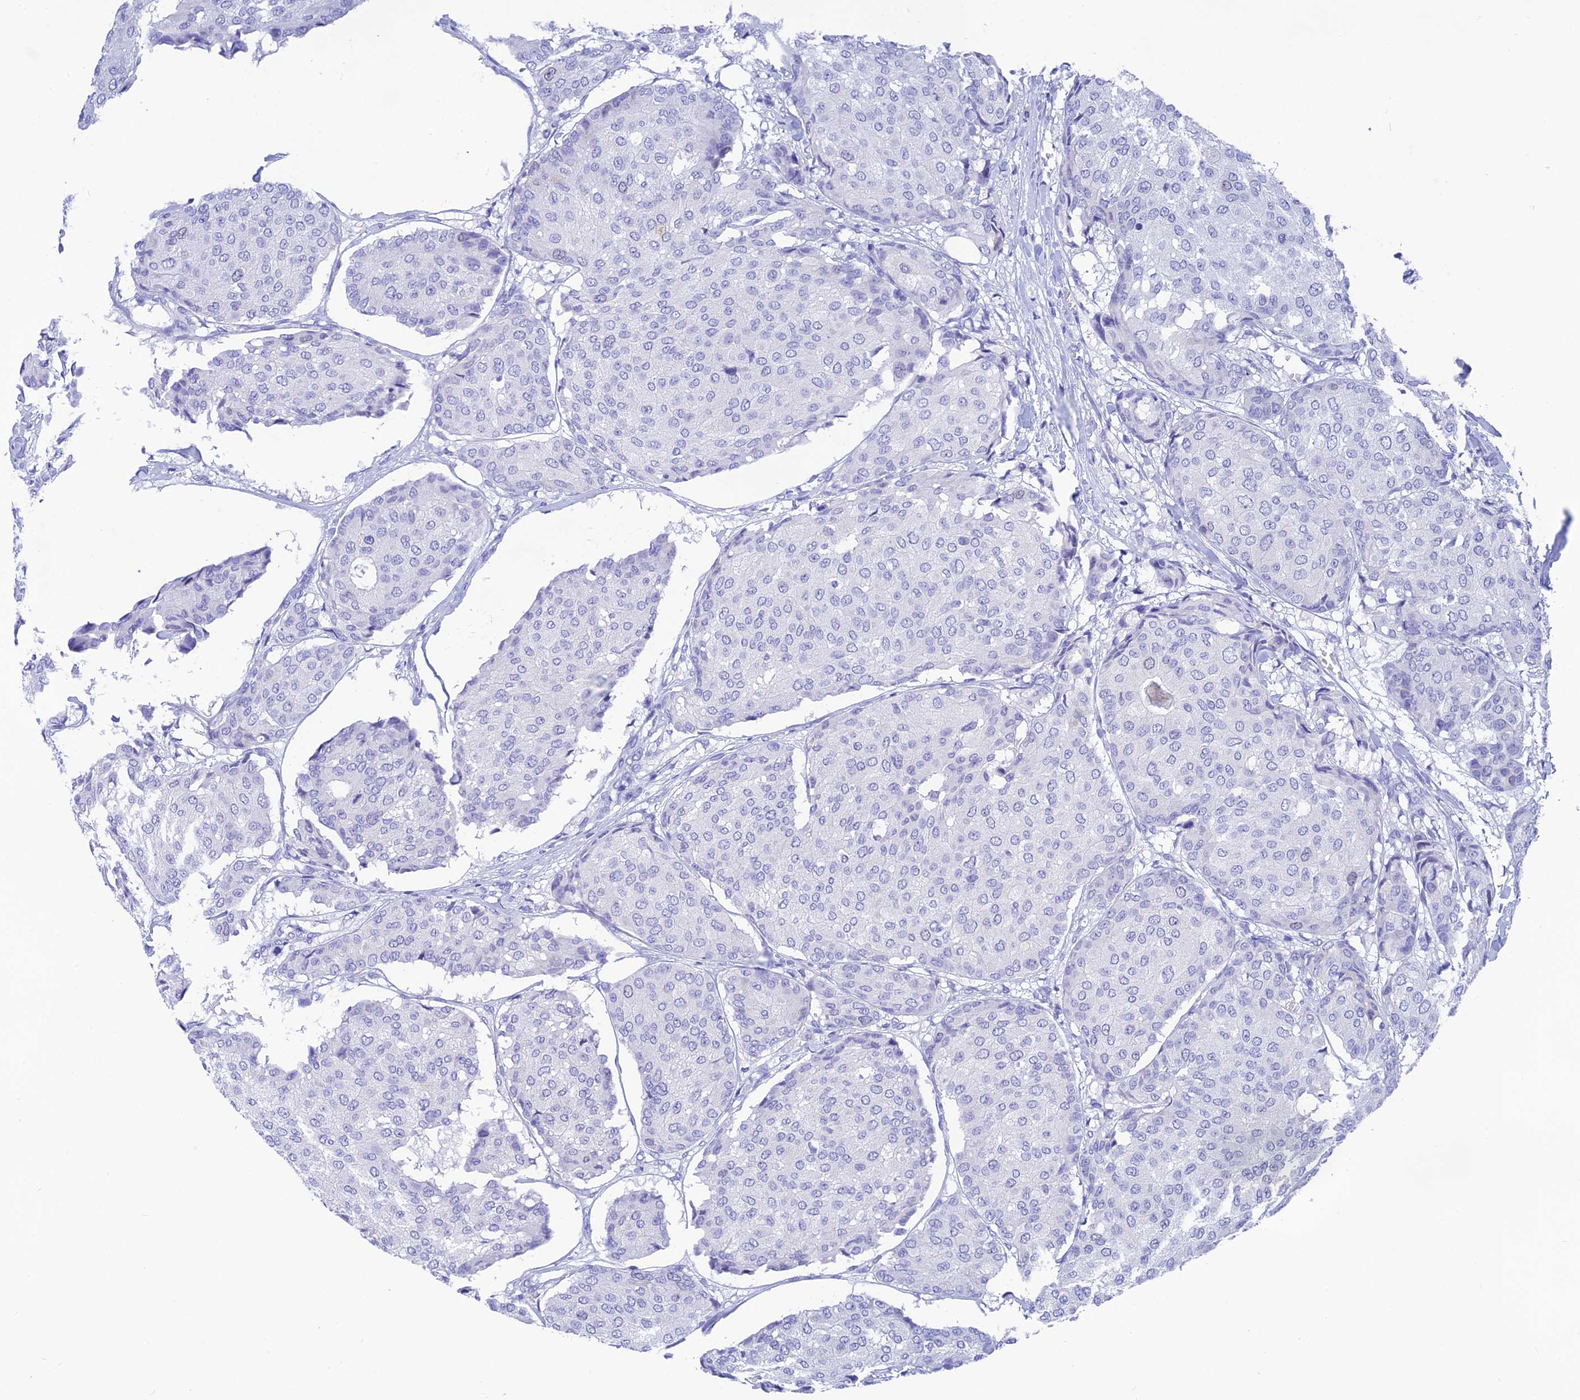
{"staining": {"intensity": "negative", "quantity": "none", "location": "none"}, "tissue": "breast cancer", "cell_type": "Tumor cells", "image_type": "cancer", "snomed": [{"axis": "morphology", "description": "Duct carcinoma"}, {"axis": "topography", "description": "Breast"}], "caption": "The histopathology image shows no staining of tumor cells in breast cancer. (IHC, brightfield microscopy, high magnification).", "gene": "KDELR3", "patient": {"sex": "female", "age": 75}}